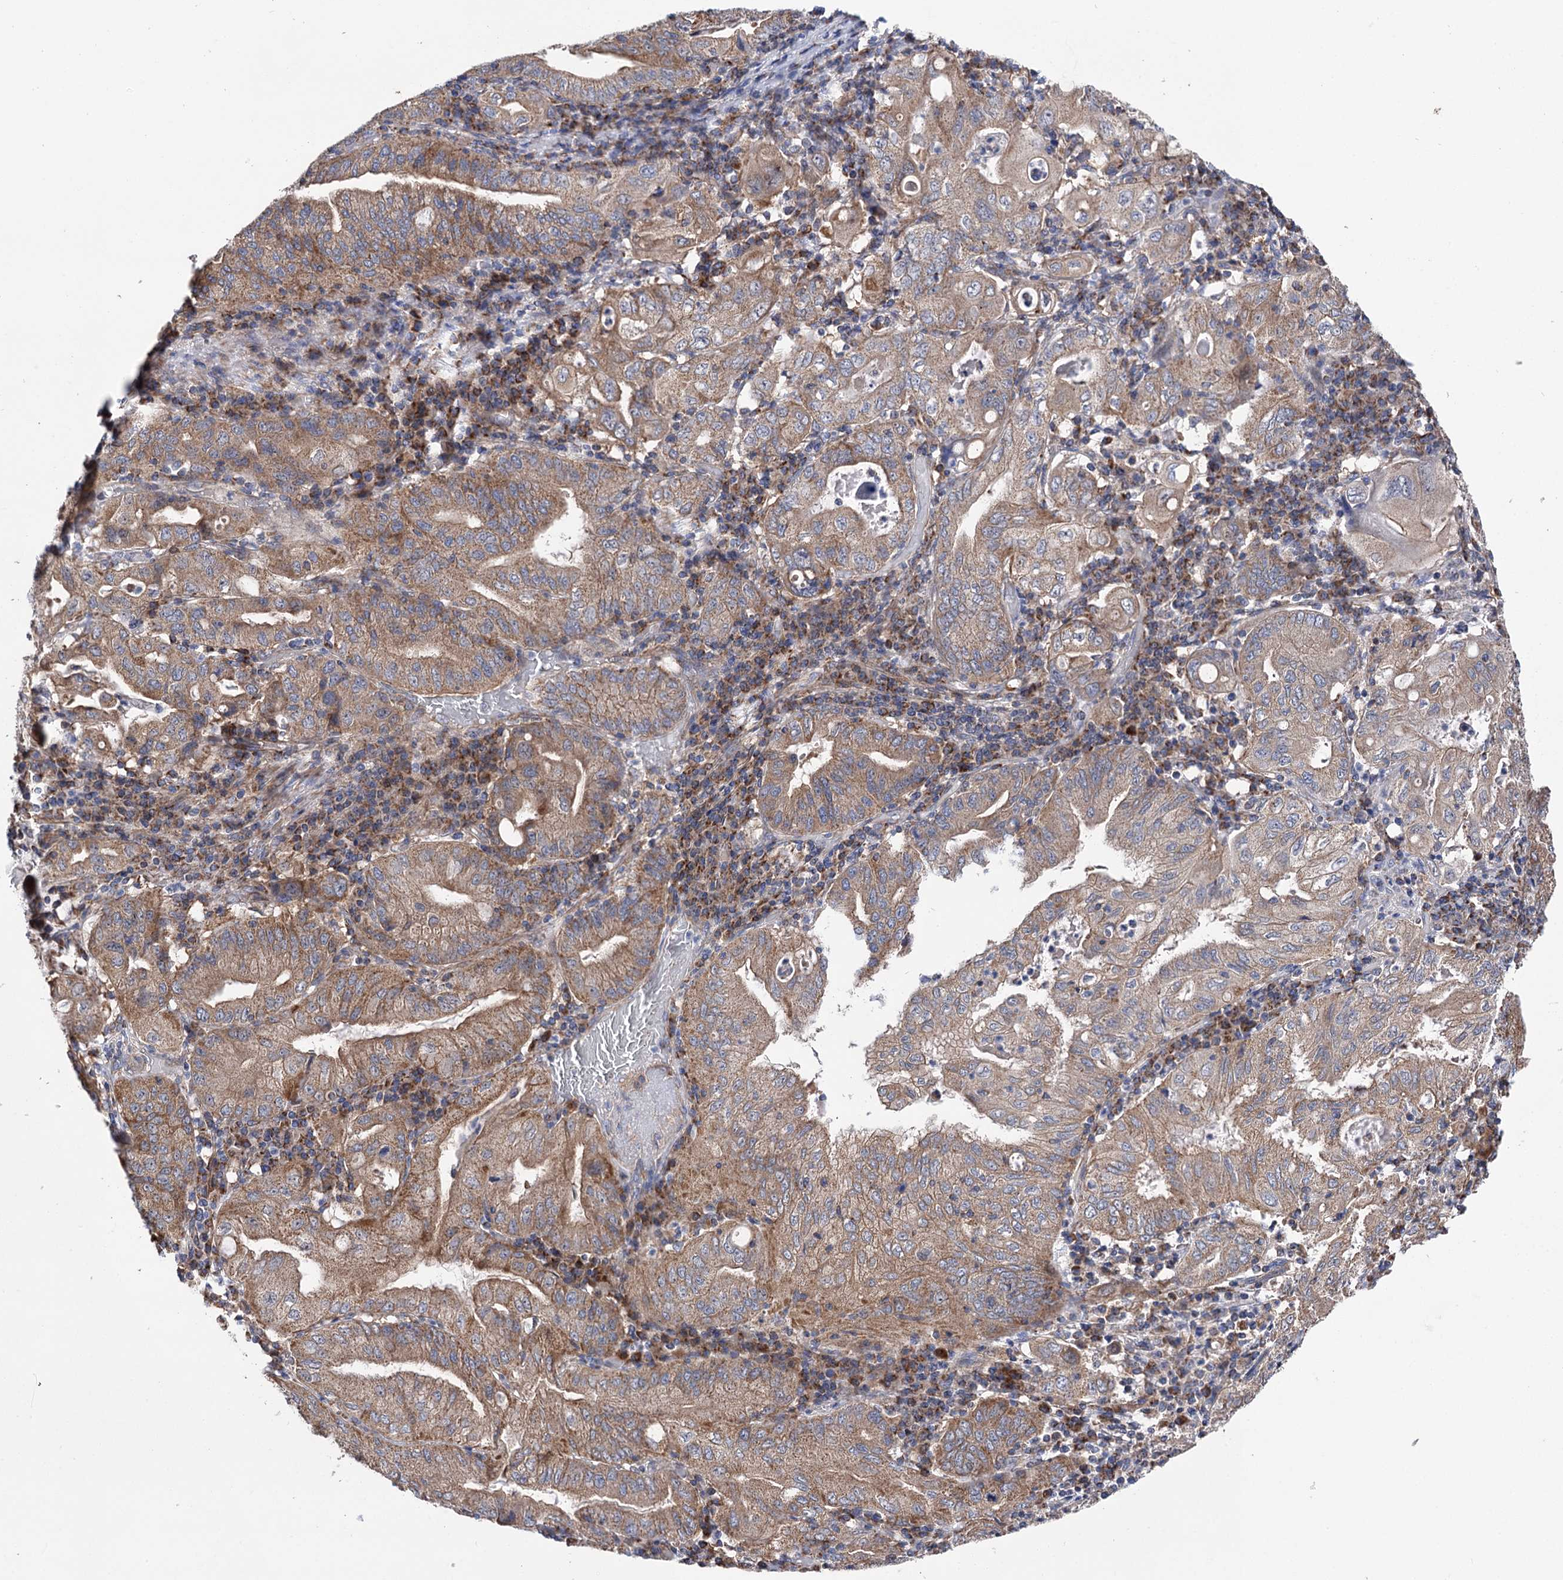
{"staining": {"intensity": "moderate", "quantity": ">75%", "location": "cytoplasmic/membranous"}, "tissue": "stomach cancer", "cell_type": "Tumor cells", "image_type": "cancer", "snomed": [{"axis": "morphology", "description": "Normal tissue, NOS"}, {"axis": "morphology", "description": "Adenocarcinoma, NOS"}, {"axis": "topography", "description": "Esophagus"}, {"axis": "topography", "description": "Stomach, upper"}, {"axis": "topography", "description": "Peripheral nerve tissue"}], "caption": "Stomach cancer (adenocarcinoma) stained with DAB (3,3'-diaminobenzidine) IHC reveals medium levels of moderate cytoplasmic/membranous expression in about >75% of tumor cells.", "gene": "SUCLA2", "patient": {"sex": "male", "age": 62}}